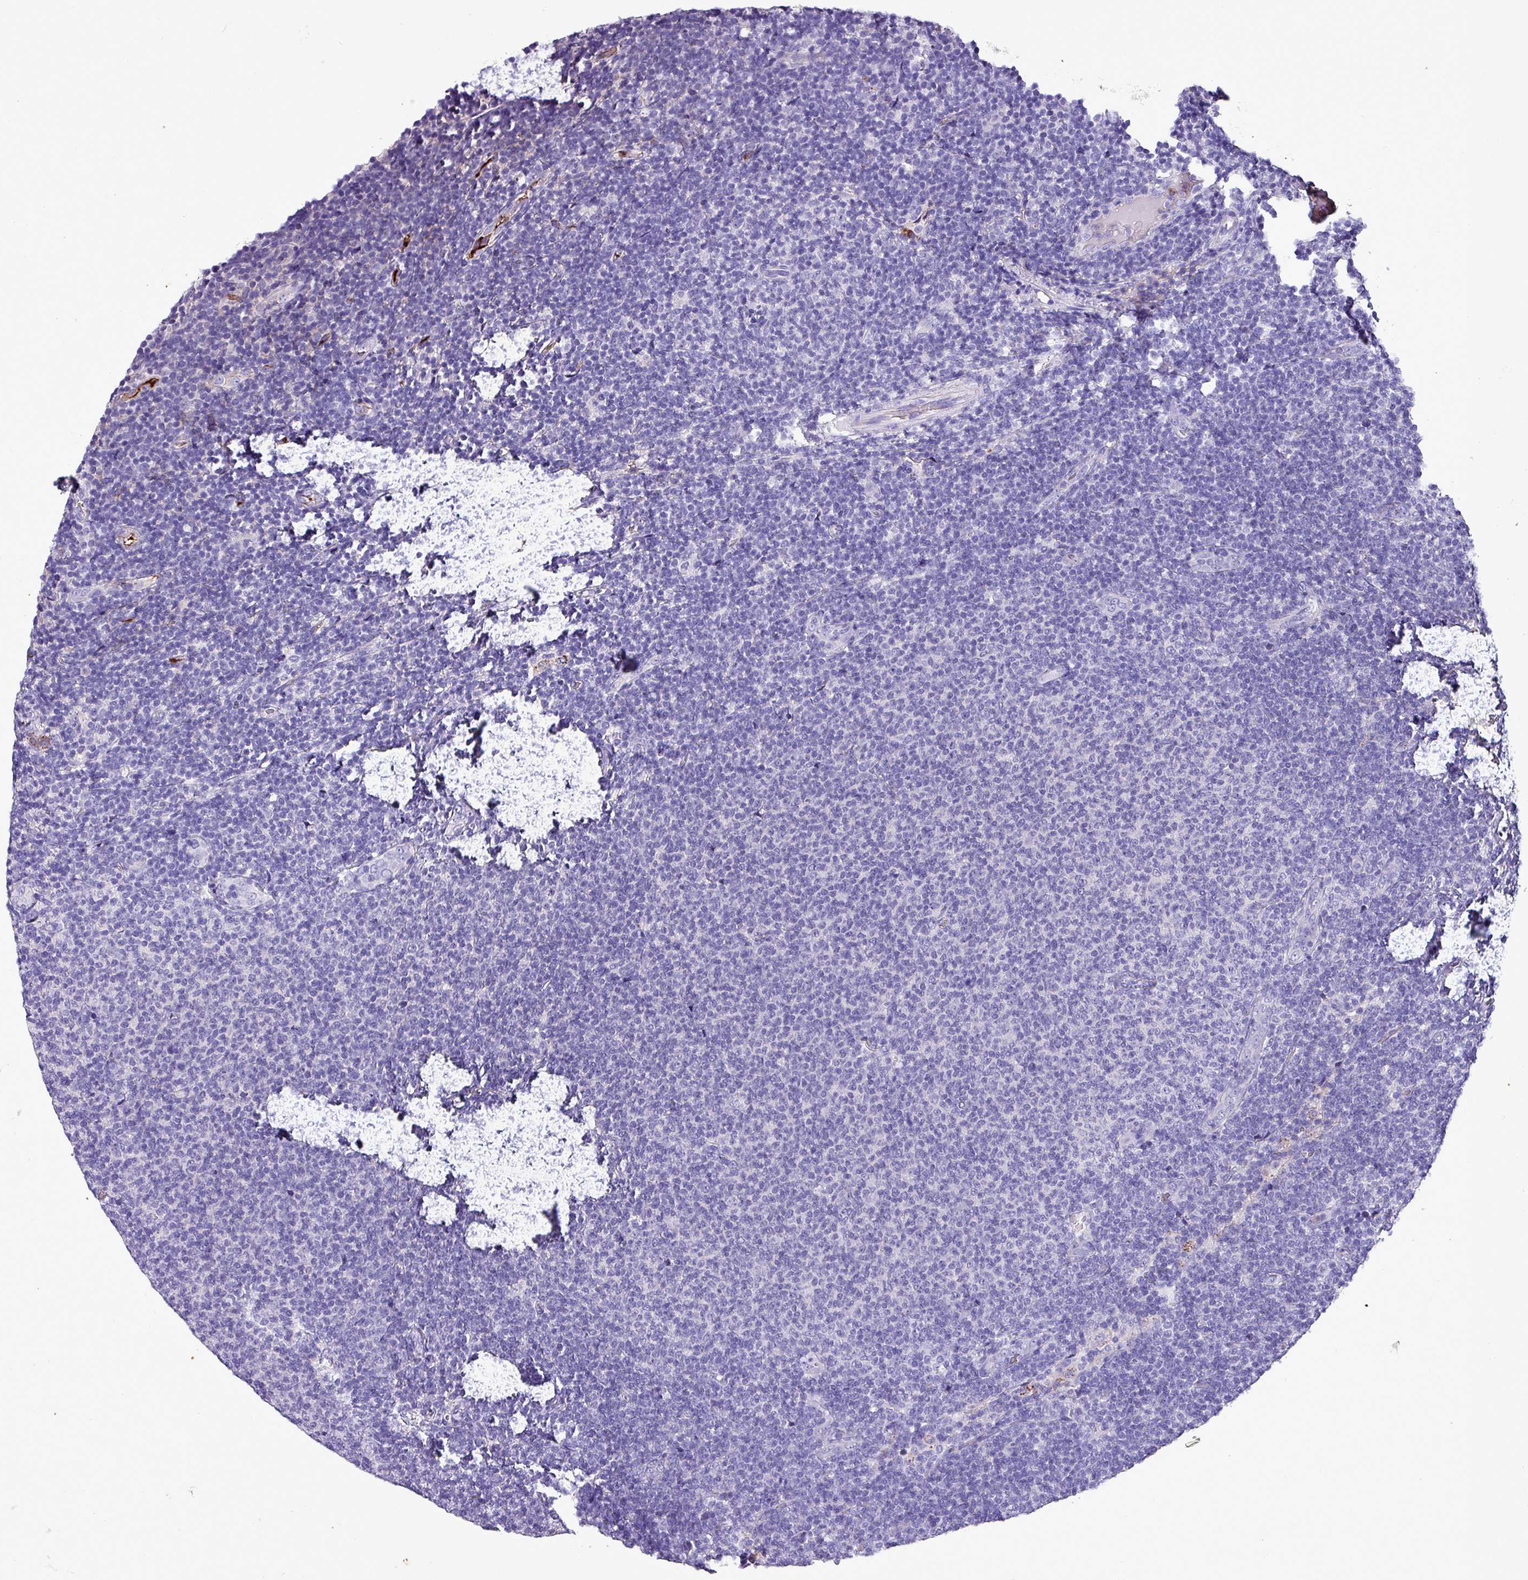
{"staining": {"intensity": "negative", "quantity": "none", "location": "none"}, "tissue": "lymphoma", "cell_type": "Tumor cells", "image_type": "cancer", "snomed": [{"axis": "morphology", "description": "Malignant lymphoma, non-Hodgkin's type, Low grade"}, {"axis": "topography", "description": "Lymph node"}], "caption": "There is no significant positivity in tumor cells of malignant lymphoma, non-Hodgkin's type (low-grade).", "gene": "HP", "patient": {"sex": "male", "age": 66}}